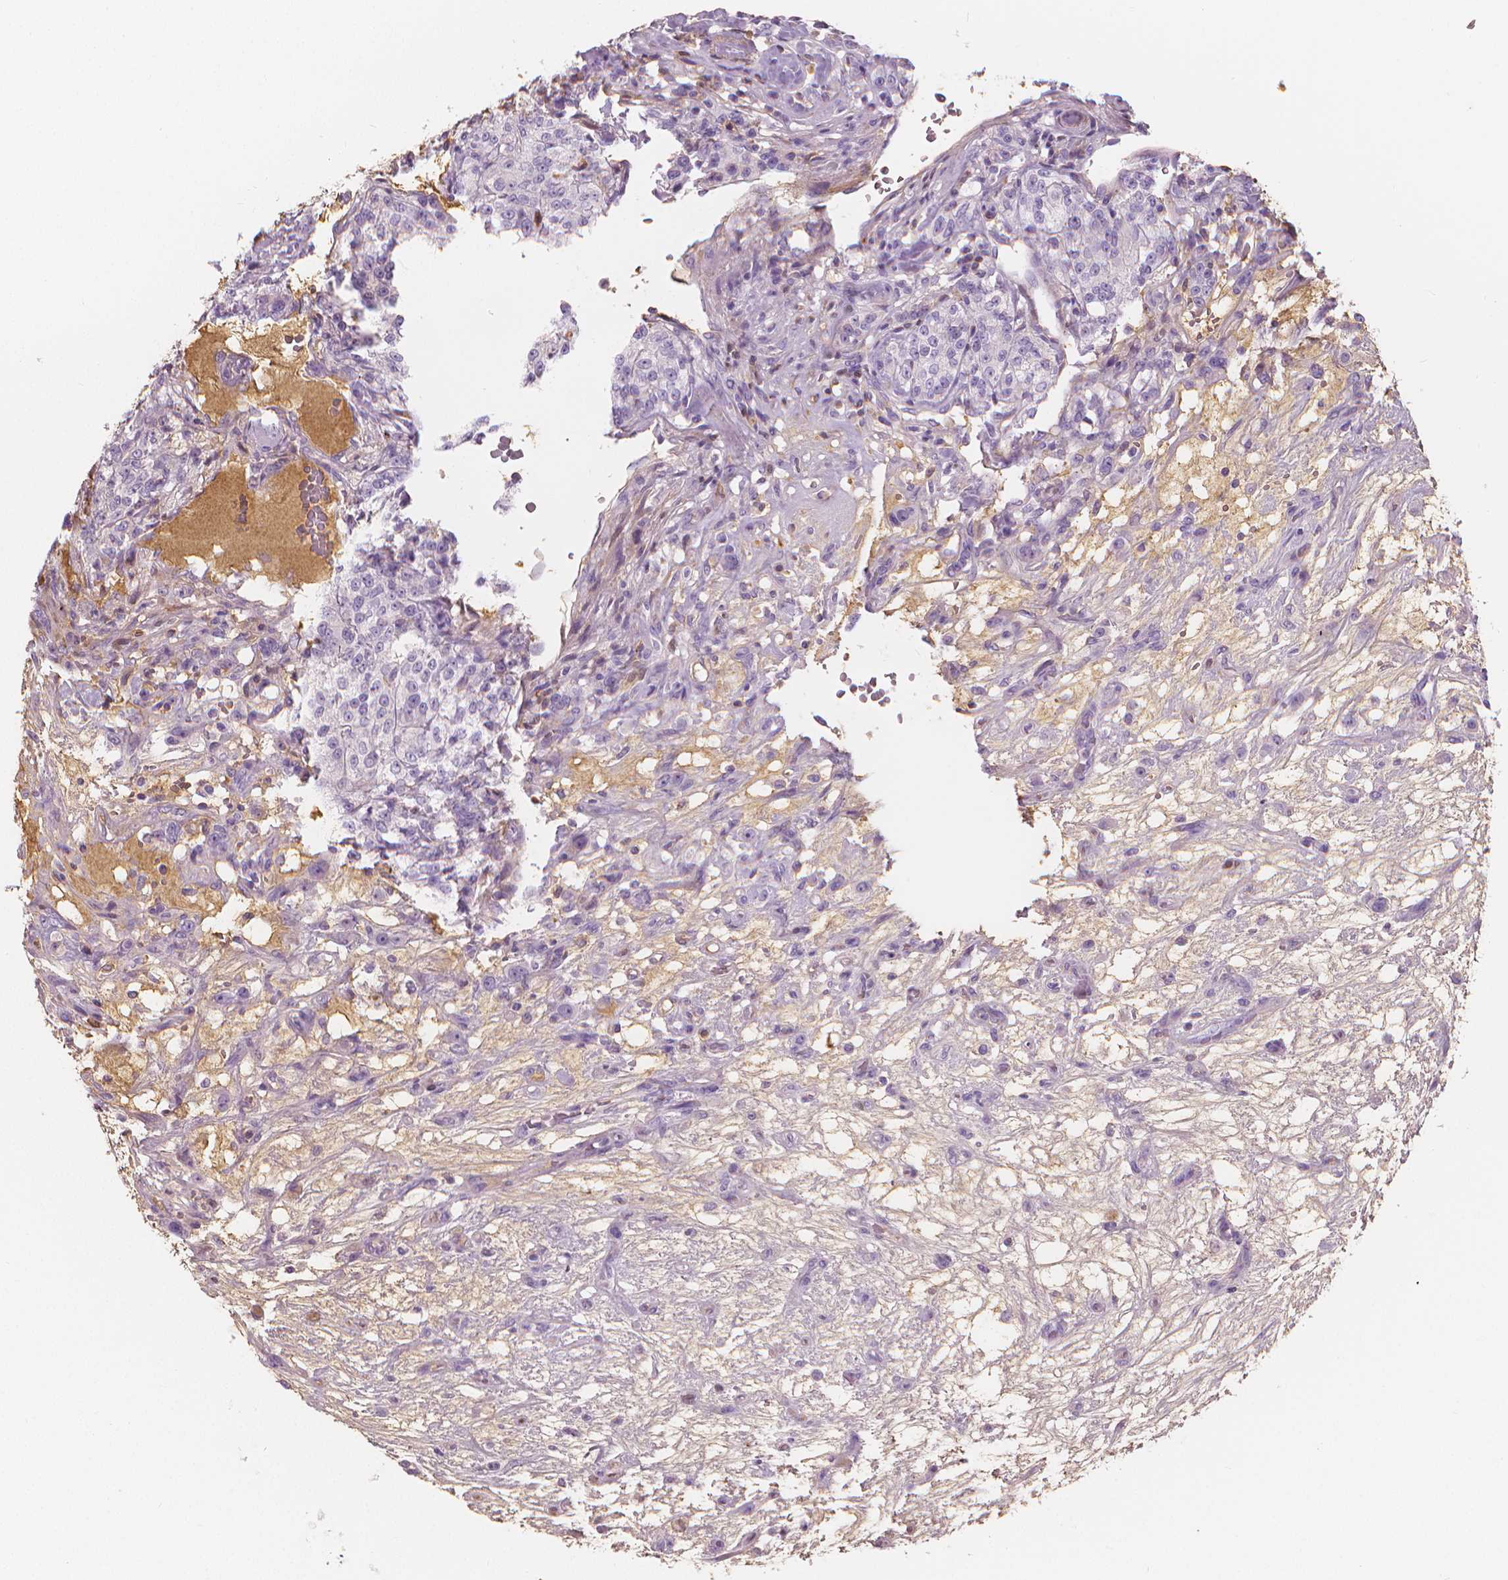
{"staining": {"intensity": "negative", "quantity": "none", "location": "none"}, "tissue": "renal cancer", "cell_type": "Tumor cells", "image_type": "cancer", "snomed": [{"axis": "morphology", "description": "Adenocarcinoma, NOS"}, {"axis": "topography", "description": "Kidney"}], "caption": "Immunohistochemistry (IHC) of human renal adenocarcinoma shows no staining in tumor cells. Nuclei are stained in blue.", "gene": "APOA4", "patient": {"sex": "female", "age": 63}}